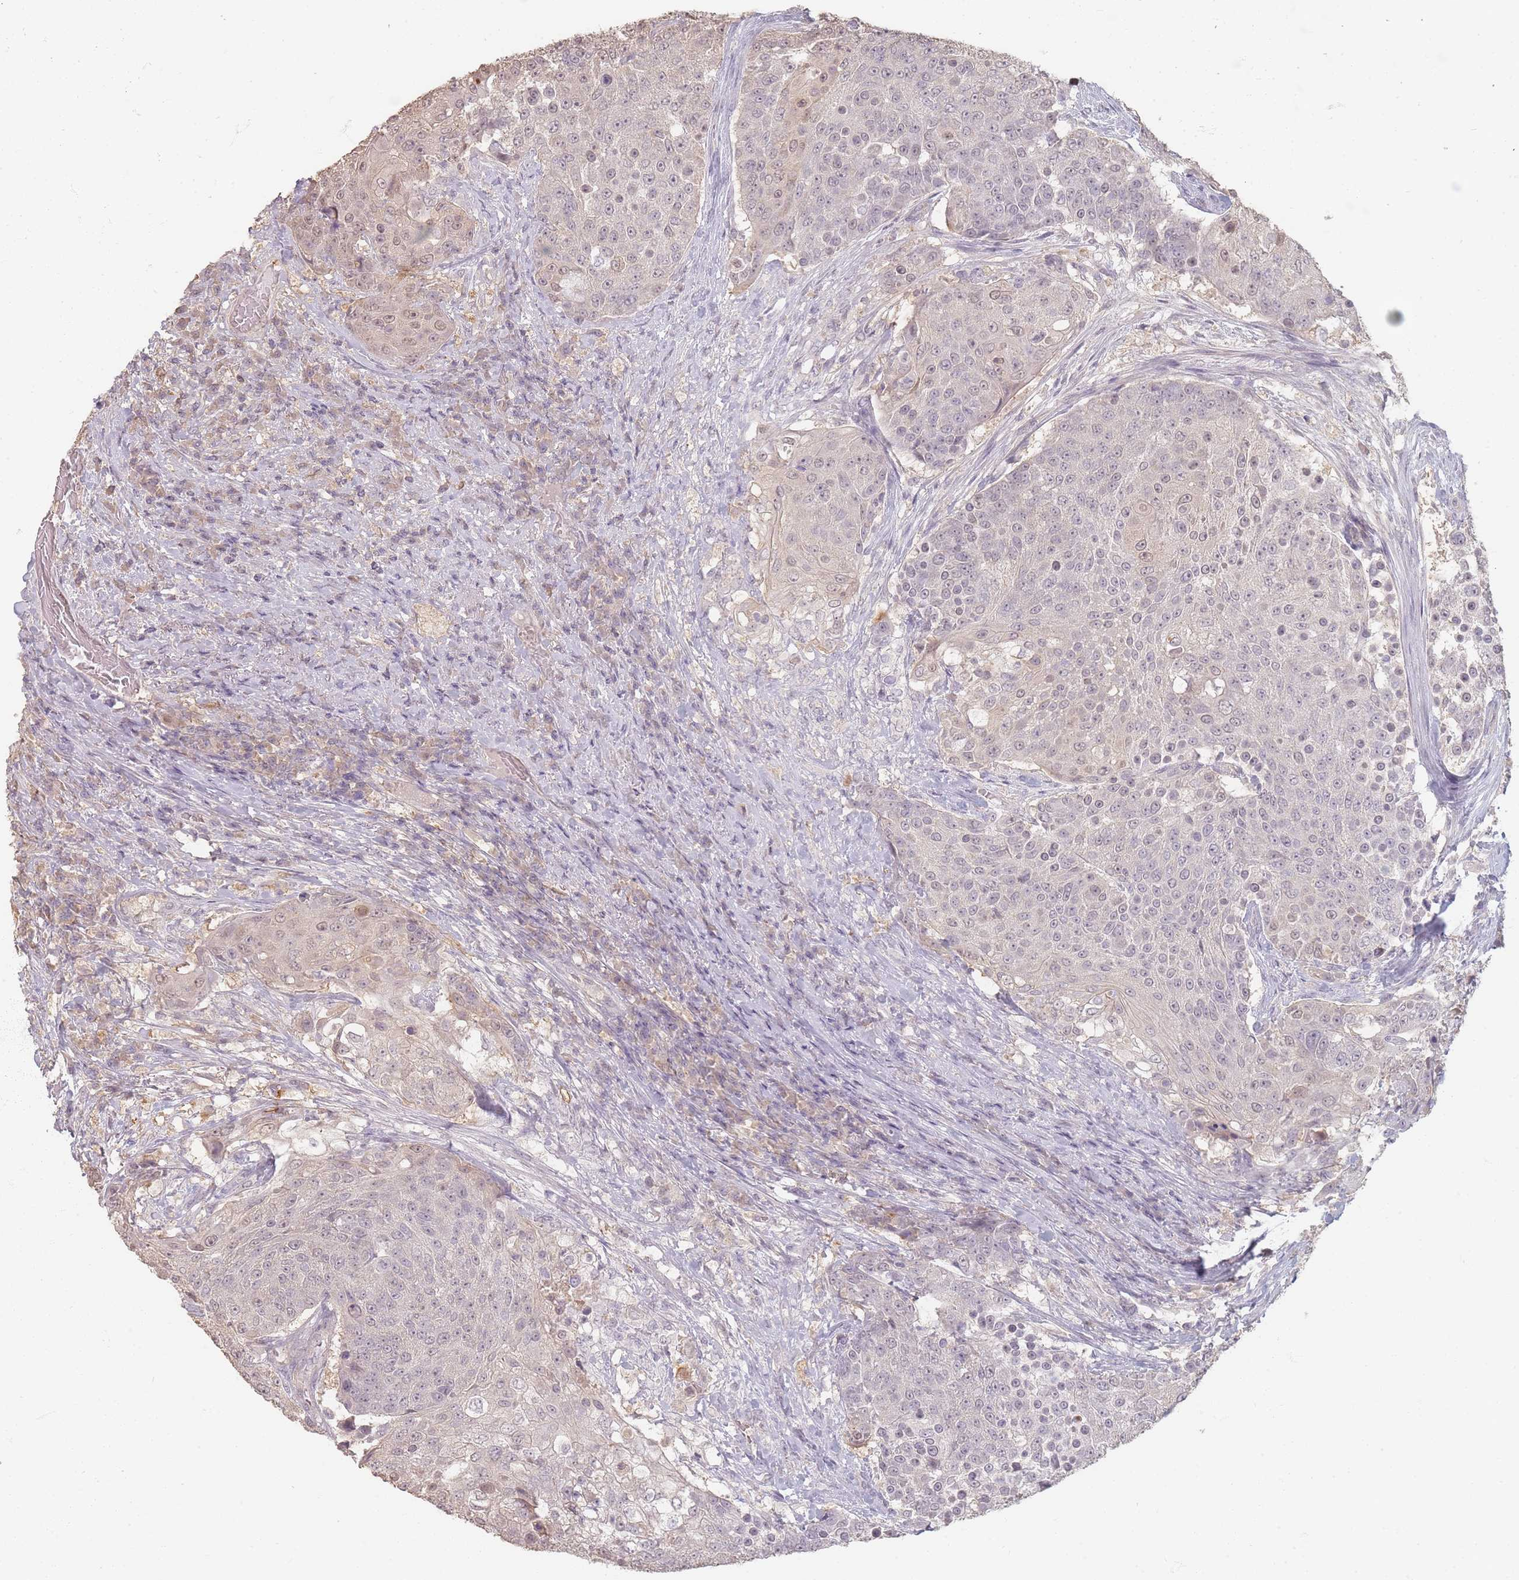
{"staining": {"intensity": "weak", "quantity": "25%-75%", "location": "nuclear"}, "tissue": "urothelial cancer", "cell_type": "Tumor cells", "image_type": "cancer", "snomed": [{"axis": "morphology", "description": "Urothelial carcinoma, High grade"}, {"axis": "topography", "description": "Urinary bladder"}], "caption": "Immunohistochemical staining of high-grade urothelial carcinoma demonstrates weak nuclear protein staining in about 25%-75% of tumor cells.", "gene": "RFTN1", "patient": {"sex": "female", "age": 63}}